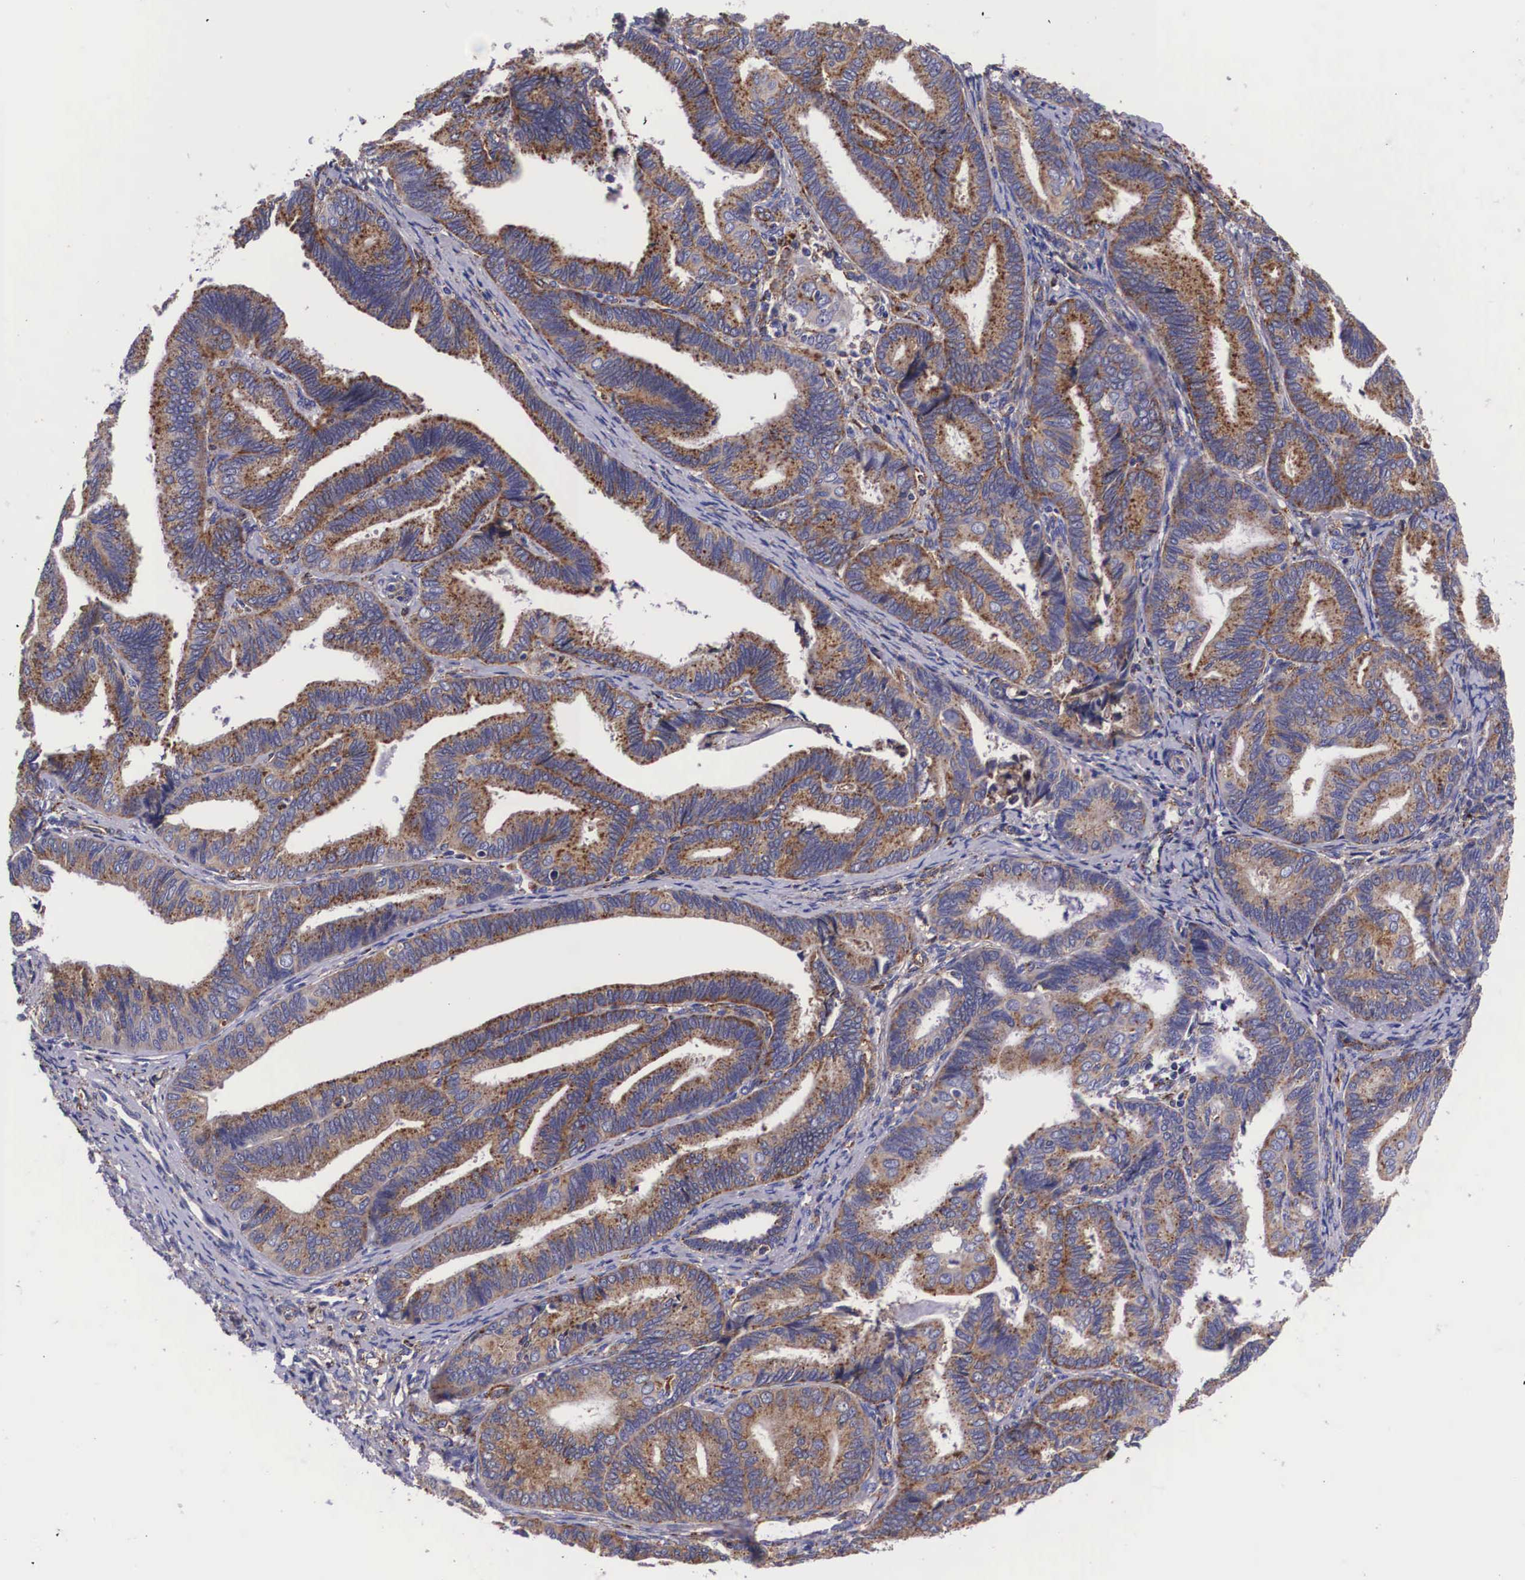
{"staining": {"intensity": "moderate", "quantity": ">75%", "location": "cytoplasmic/membranous"}, "tissue": "endometrial cancer", "cell_type": "Tumor cells", "image_type": "cancer", "snomed": [{"axis": "morphology", "description": "Adenocarcinoma, NOS"}, {"axis": "topography", "description": "Endometrium"}], "caption": "Human adenocarcinoma (endometrial) stained for a protein (brown) displays moderate cytoplasmic/membranous positive expression in approximately >75% of tumor cells.", "gene": "NAGA", "patient": {"sex": "female", "age": 63}}